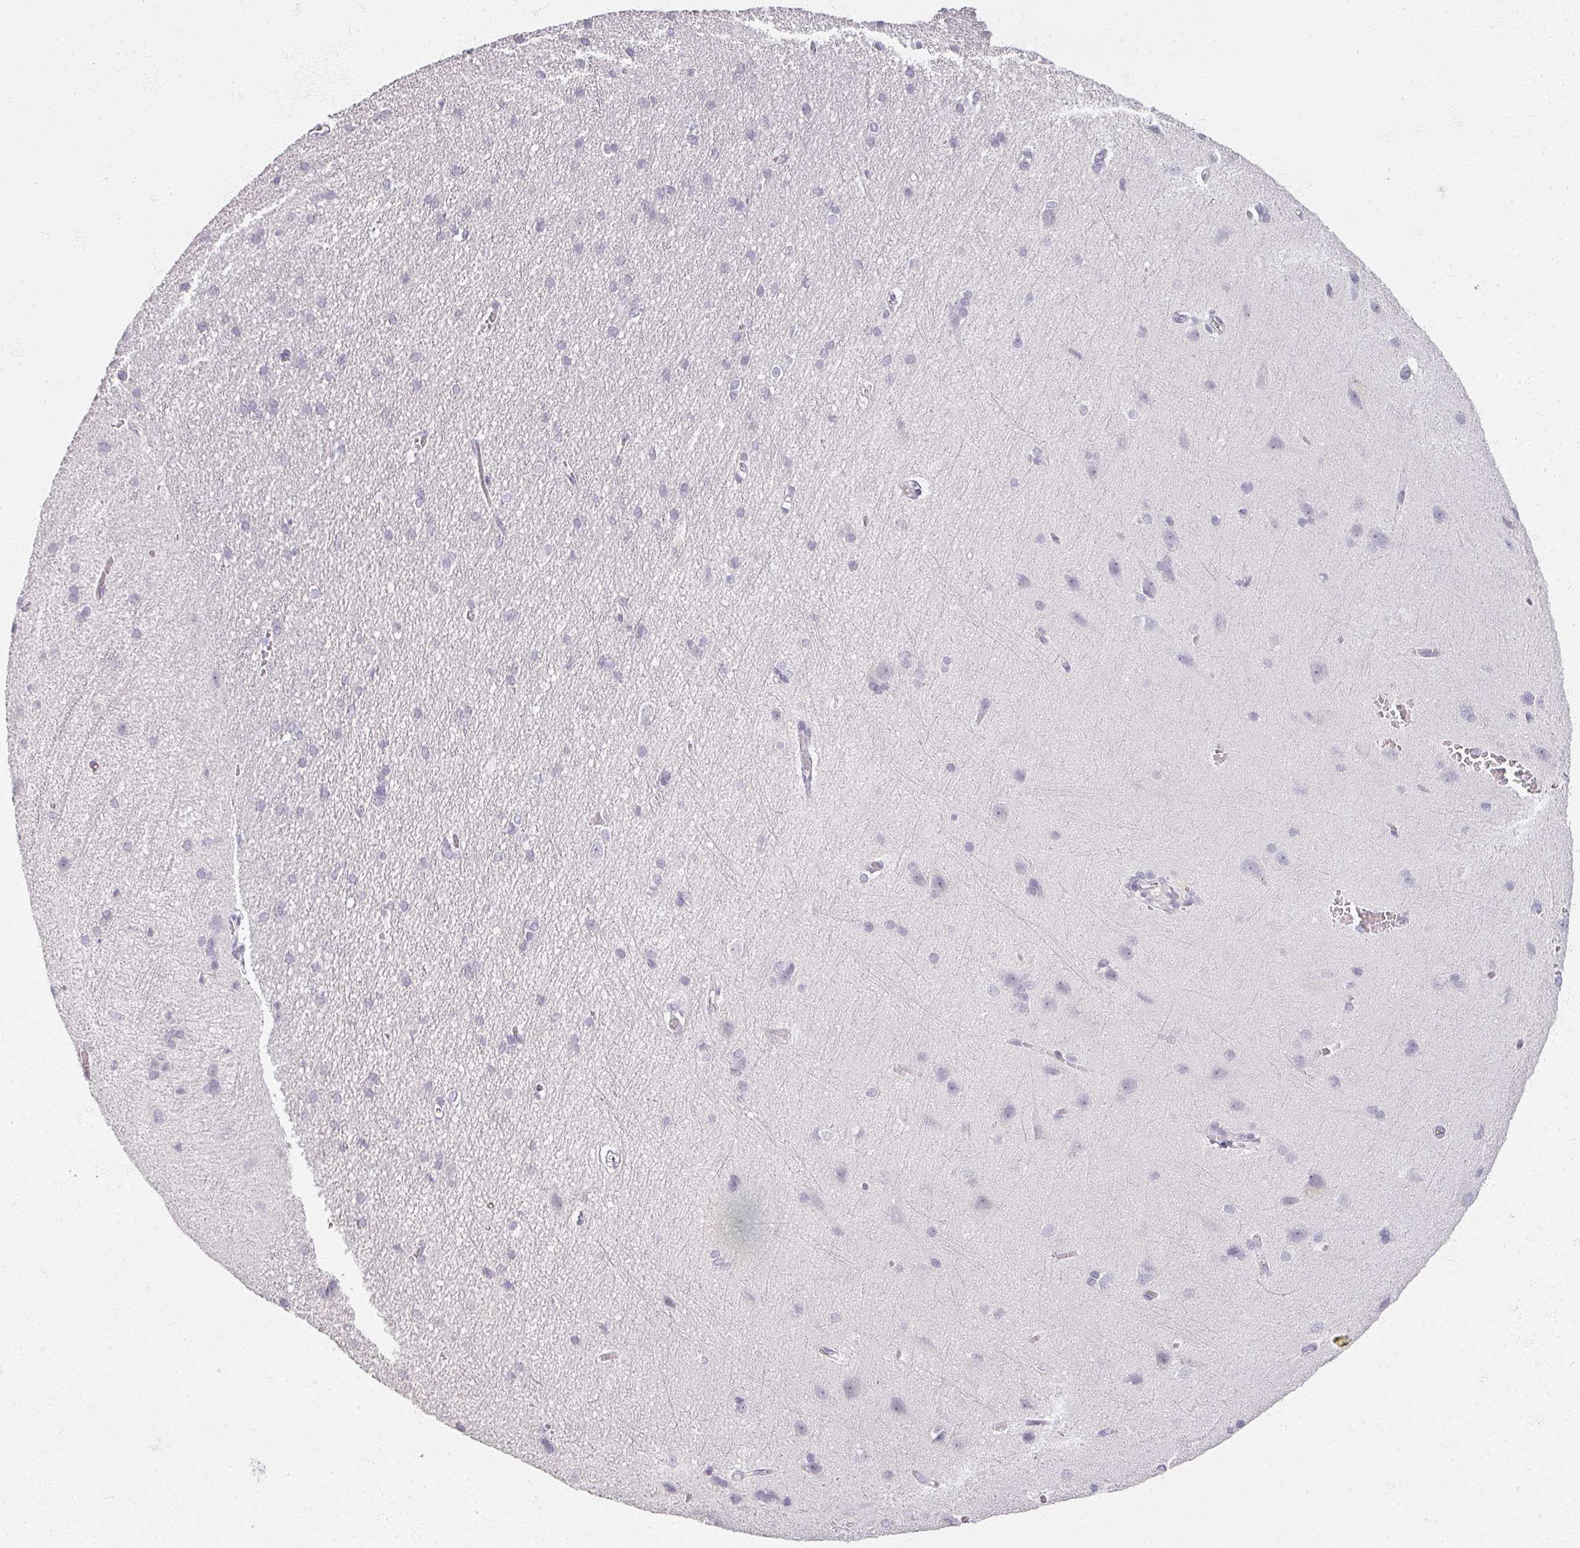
{"staining": {"intensity": "negative", "quantity": "none", "location": "none"}, "tissue": "cerebral cortex", "cell_type": "Endothelial cells", "image_type": "normal", "snomed": [{"axis": "morphology", "description": "Normal tissue, NOS"}, {"axis": "topography", "description": "Cerebral cortex"}], "caption": "The histopathology image exhibits no significant positivity in endothelial cells of cerebral cortex.", "gene": "RFPL2", "patient": {"sex": "male", "age": 37}}